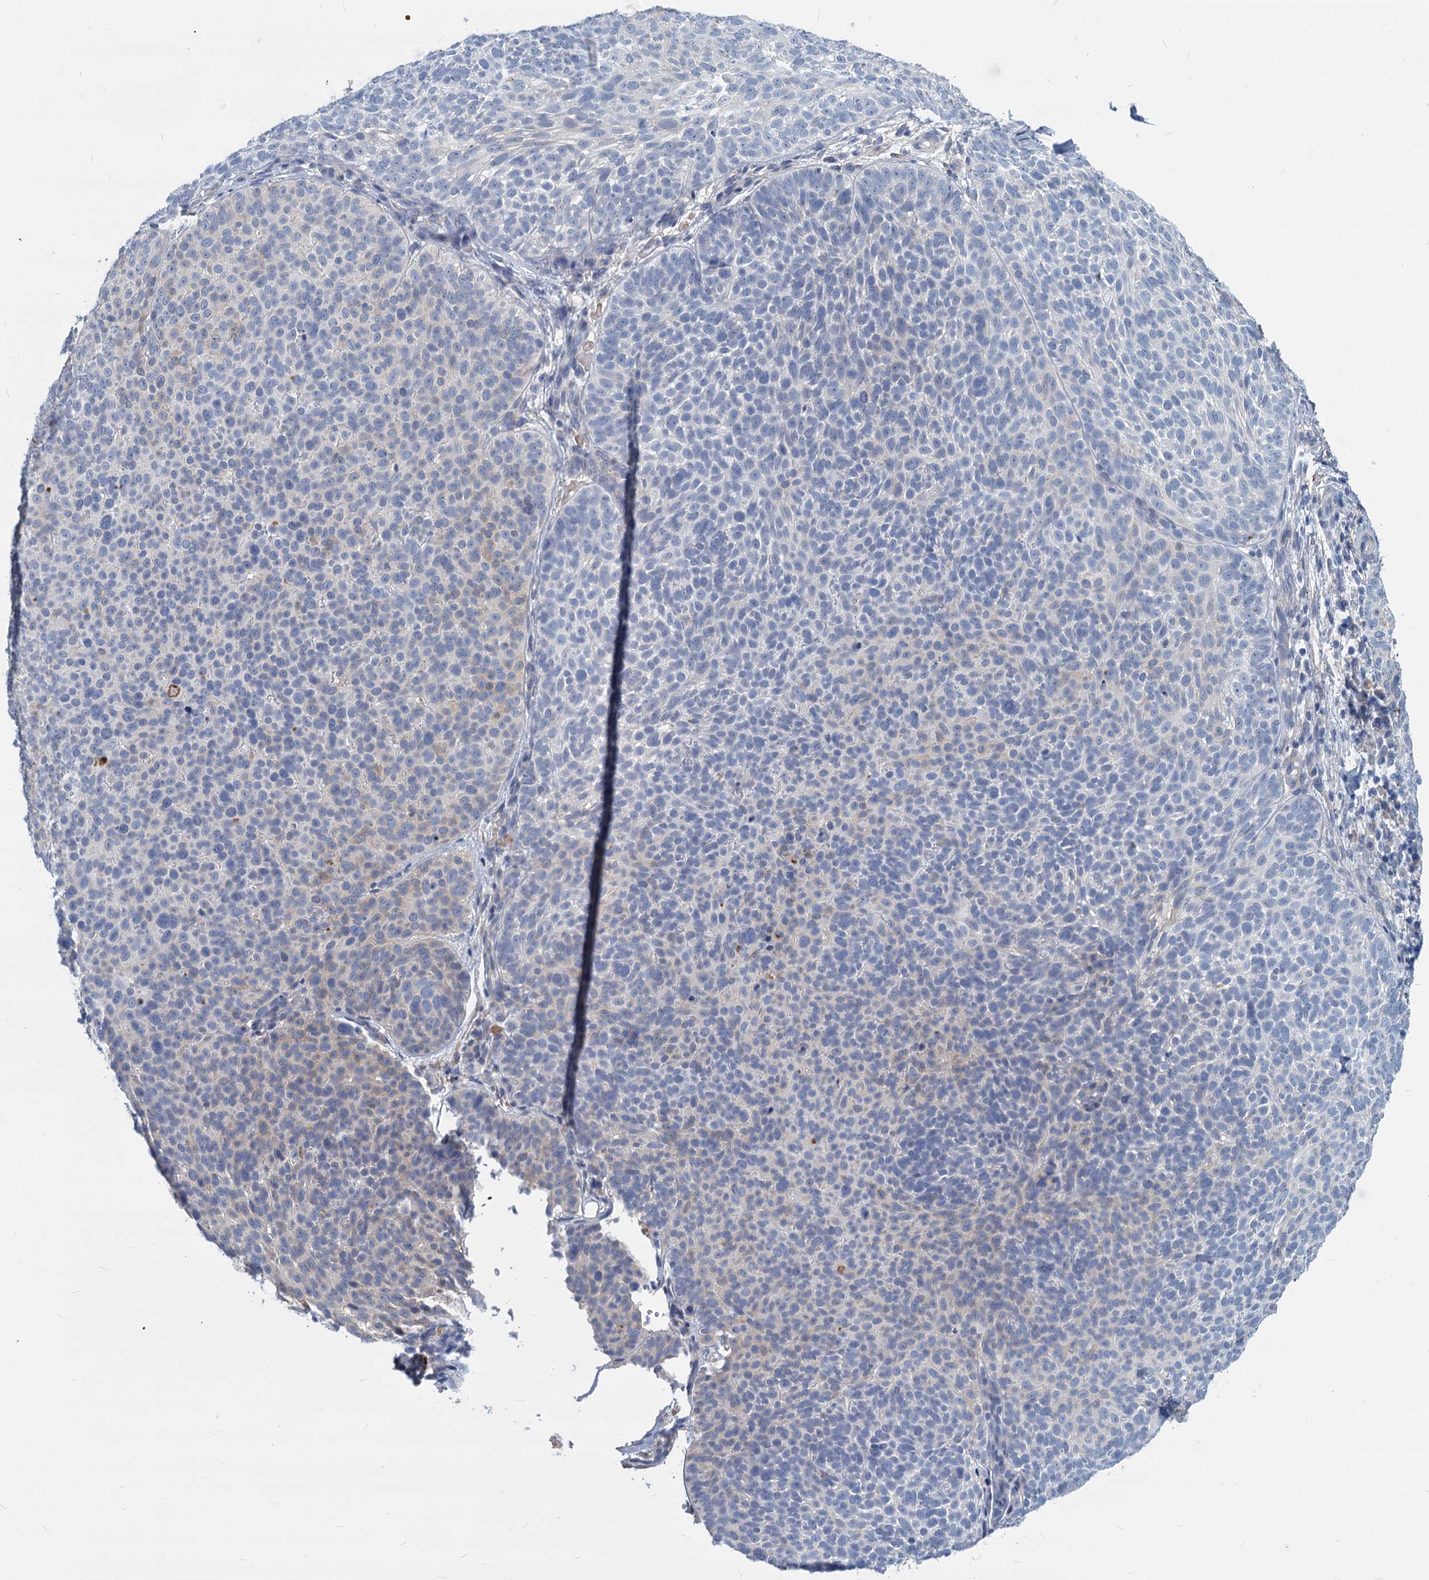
{"staining": {"intensity": "negative", "quantity": "none", "location": "none"}, "tissue": "skin cancer", "cell_type": "Tumor cells", "image_type": "cancer", "snomed": [{"axis": "morphology", "description": "Basal cell carcinoma"}, {"axis": "topography", "description": "Skin"}], "caption": "Tumor cells are negative for protein expression in human skin cancer.", "gene": "GSTM3", "patient": {"sex": "male", "age": 85}}